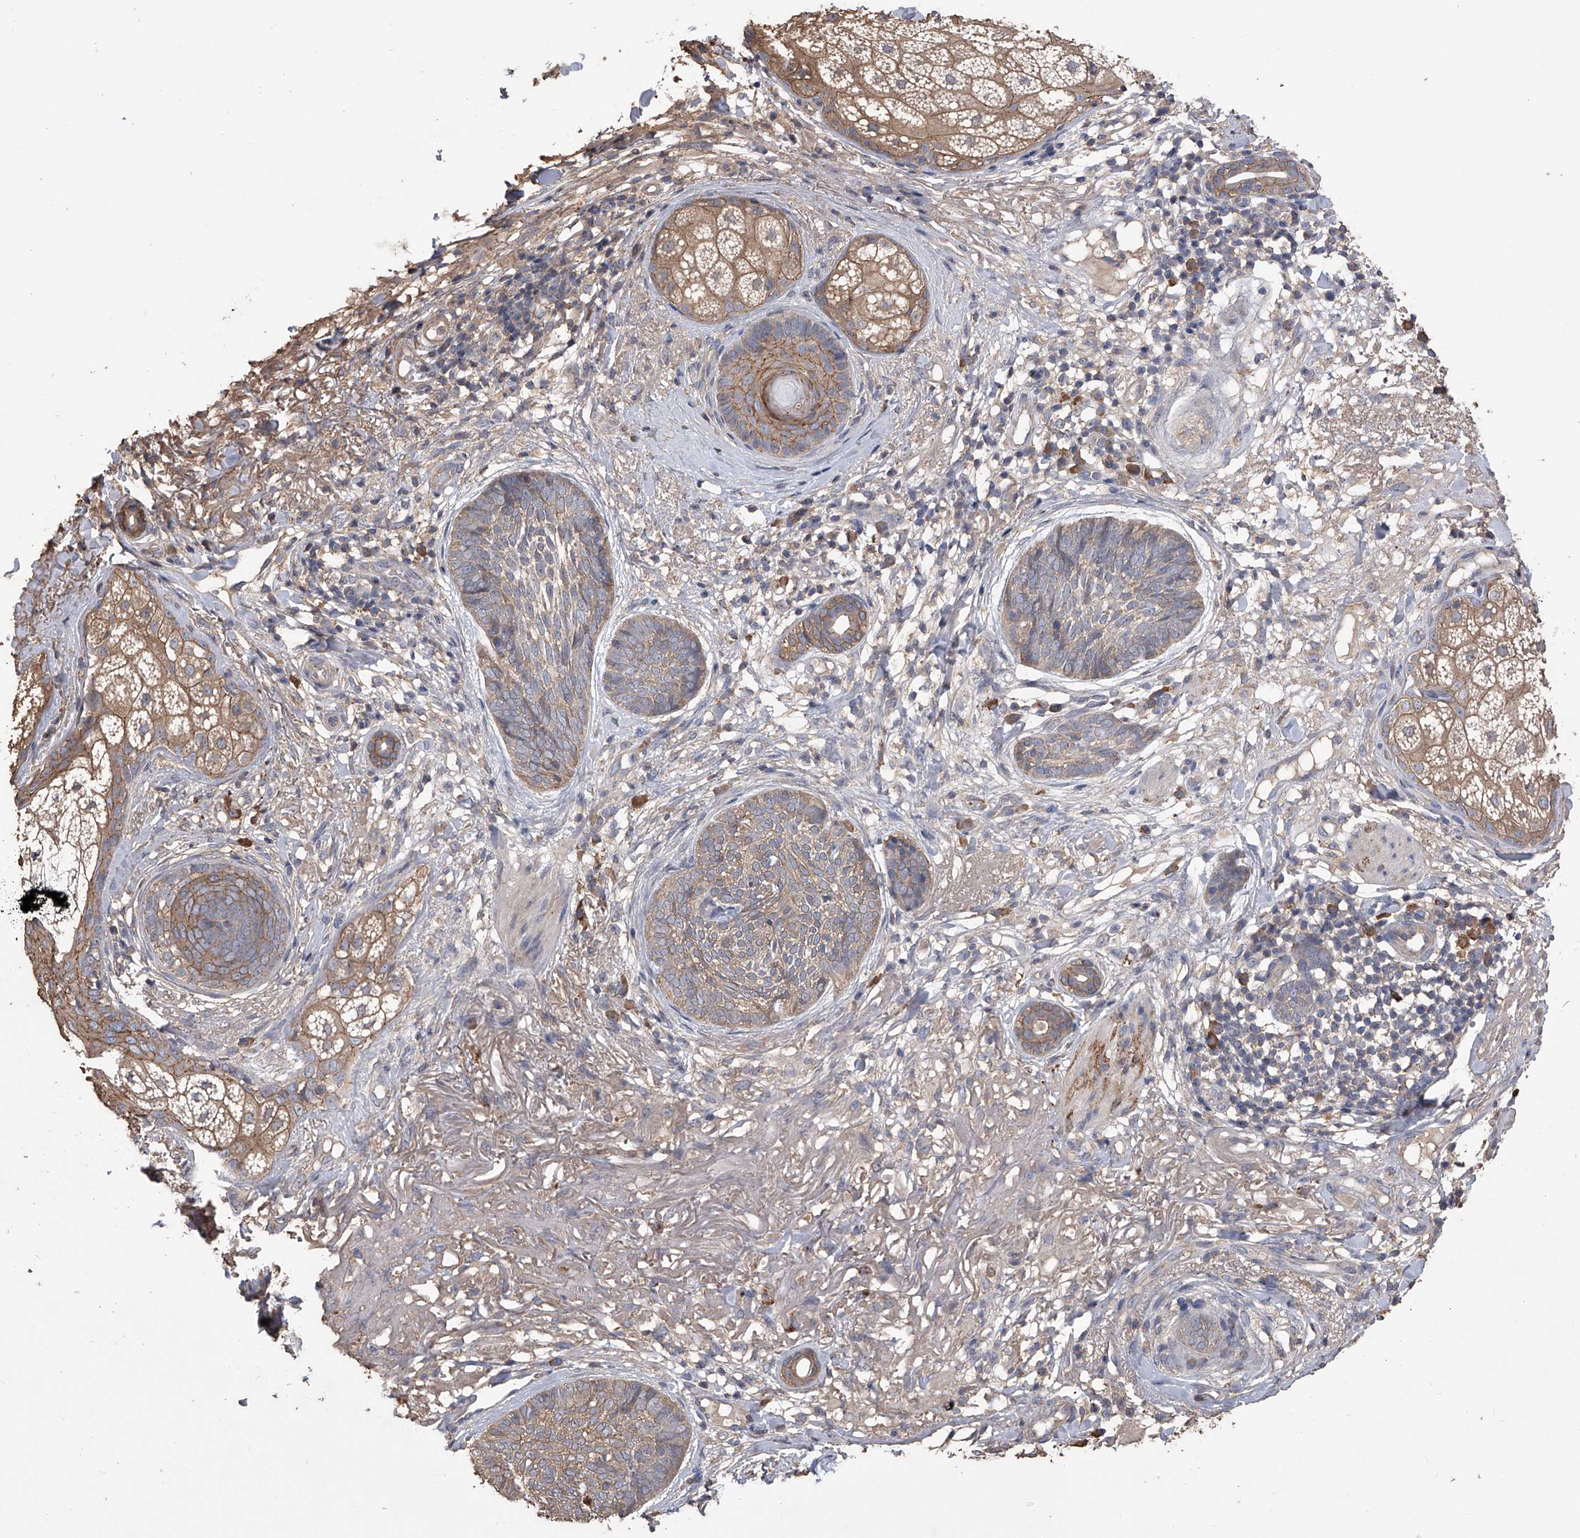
{"staining": {"intensity": "weak", "quantity": ">75%", "location": "cytoplasmic/membranous"}, "tissue": "skin cancer", "cell_type": "Tumor cells", "image_type": "cancer", "snomed": [{"axis": "morphology", "description": "Basal cell carcinoma"}, {"axis": "topography", "description": "Skin"}], "caption": "A brown stain highlights weak cytoplasmic/membranous expression of a protein in skin basal cell carcinoma tumor cells.", "gene": "ZNF343", "patient": {"sex": "male", "age": 85}}